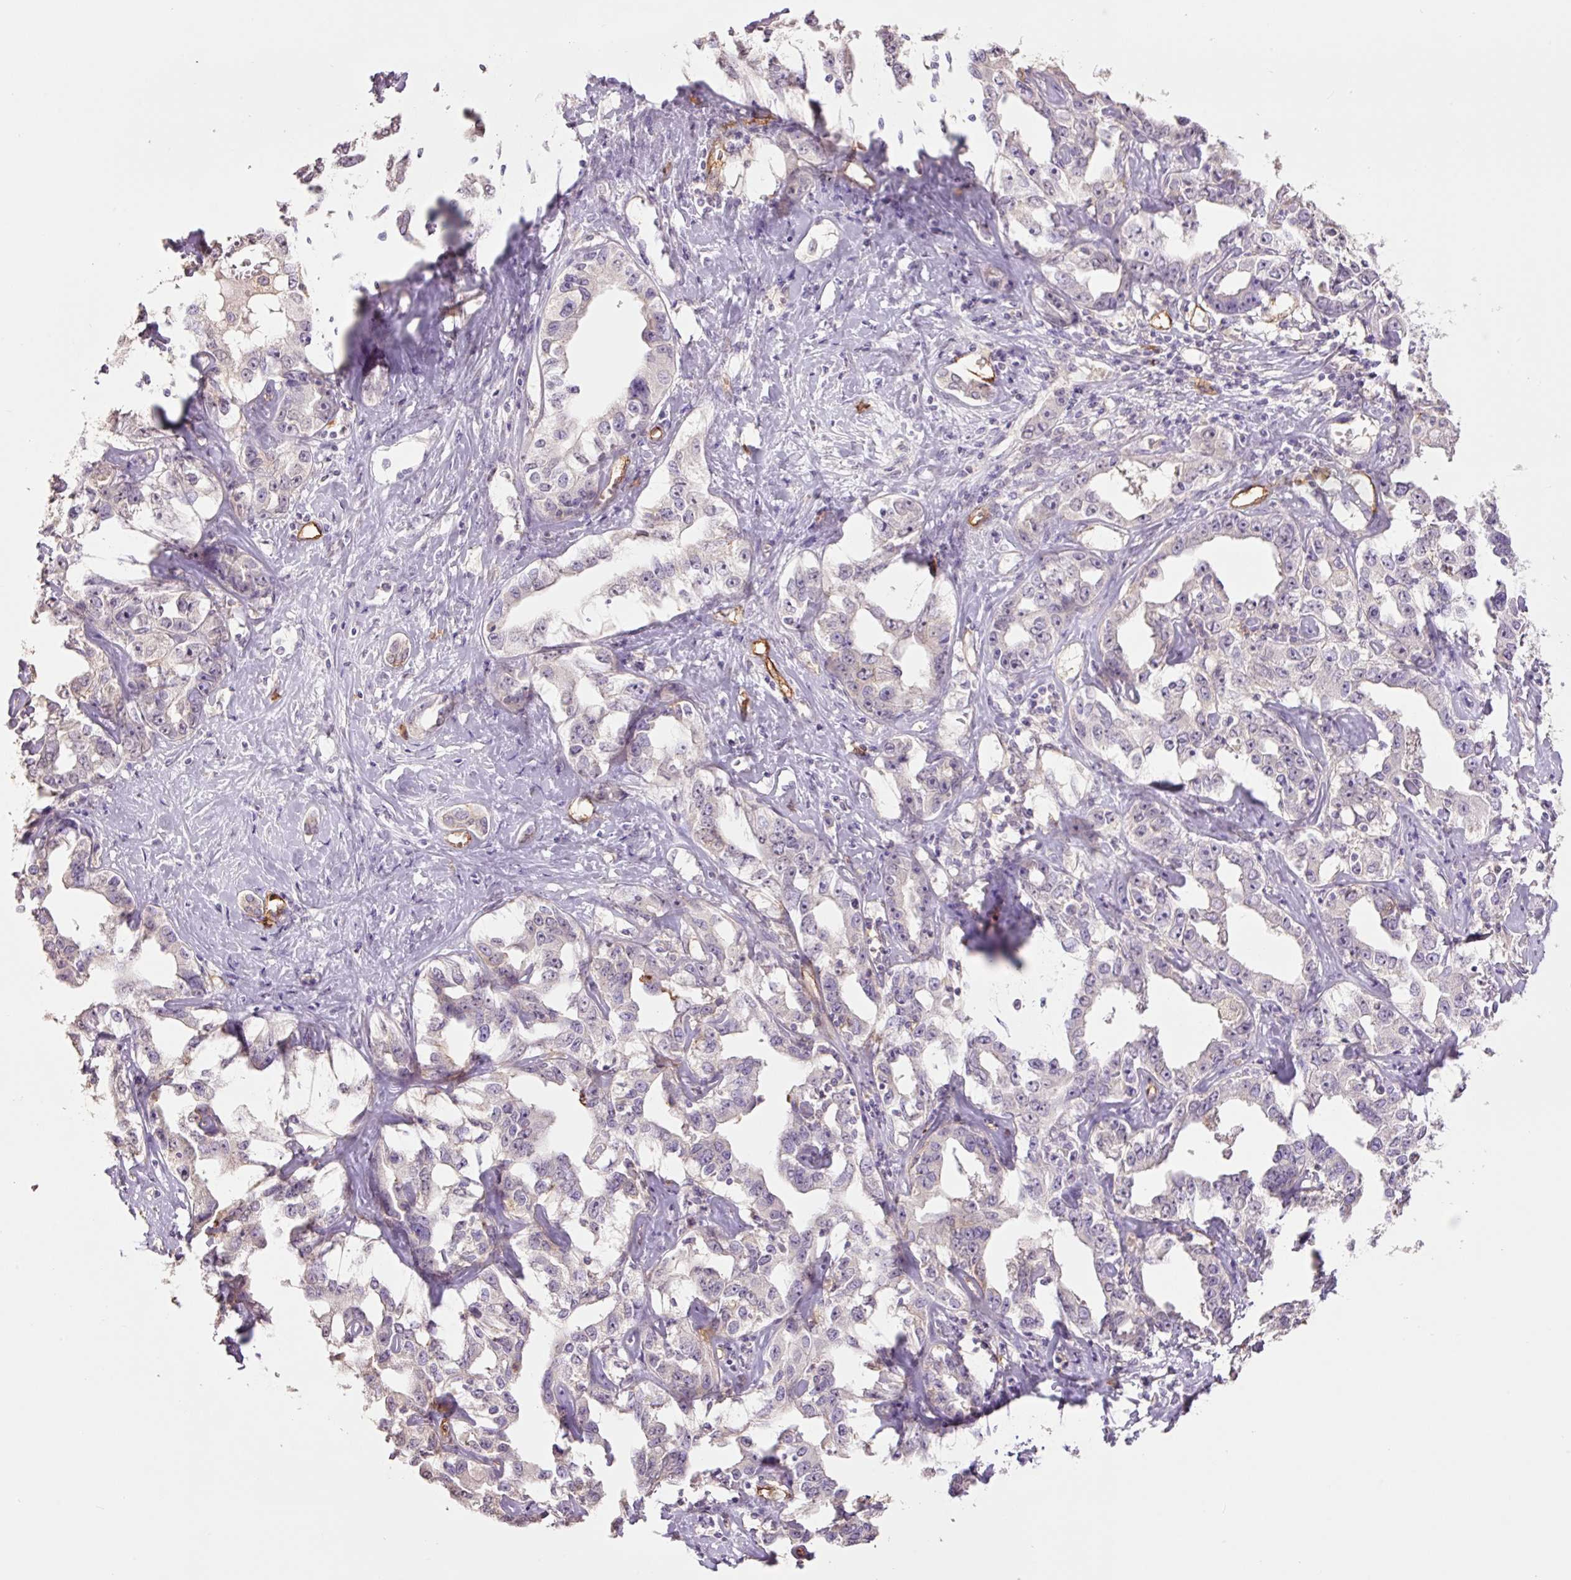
{"staining": {"intensity": "negative", "quantity": "none", "location": "none"}, "tissue": "liver cancer", "cell_type": "Tumor cells", "image_type": "cancer", "snomed": [{"axis": "morphology", "description": "Cholangiocarcinoma"}, {"axis": "topography", "description": "Liver"}], "caption": "Immunohistochemical staining of human cholangiocarcinoma (liver) reveals no significant expression in tumor cells.", "gene": "SLC1A4", "patient": {"sex": "male", "age": 59}}